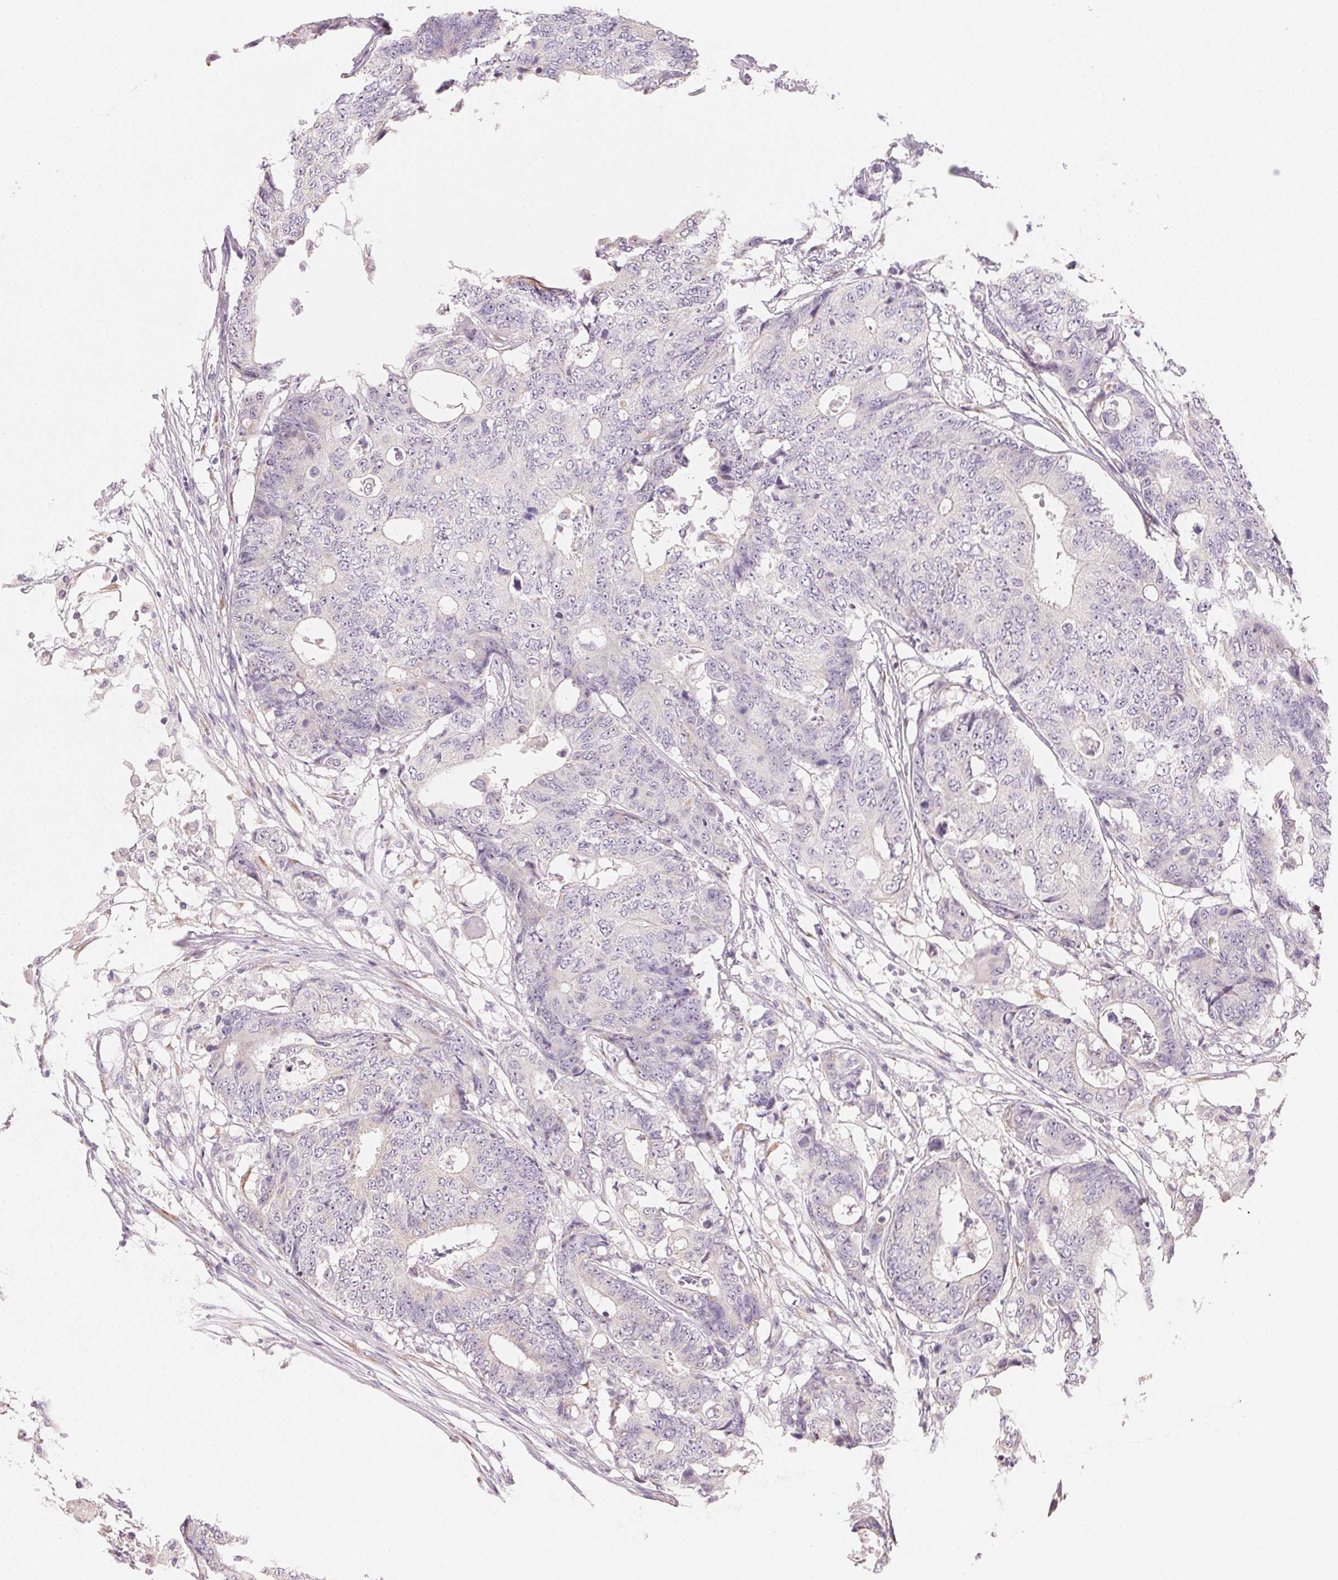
{"staining": {"intensity": "negative", "quantity": "none", "location": "none"}, "tissue": "colorectal cancer", "cell_type": "Tumor cells", "image_type": "cancer", "snomed": [{"axis": "morphology", "description": "Adenocarcinoma, NOS"}, {"axis": "topography", "description": "Colon"}], "caption": "High power microscopy image of an IHC micrograph of colorectal cancer (adenocarcinoma), revealing no significant expression in tumor cells.", "gene": "MYBL1", "patient": {"sex": "female", "age": 48}}